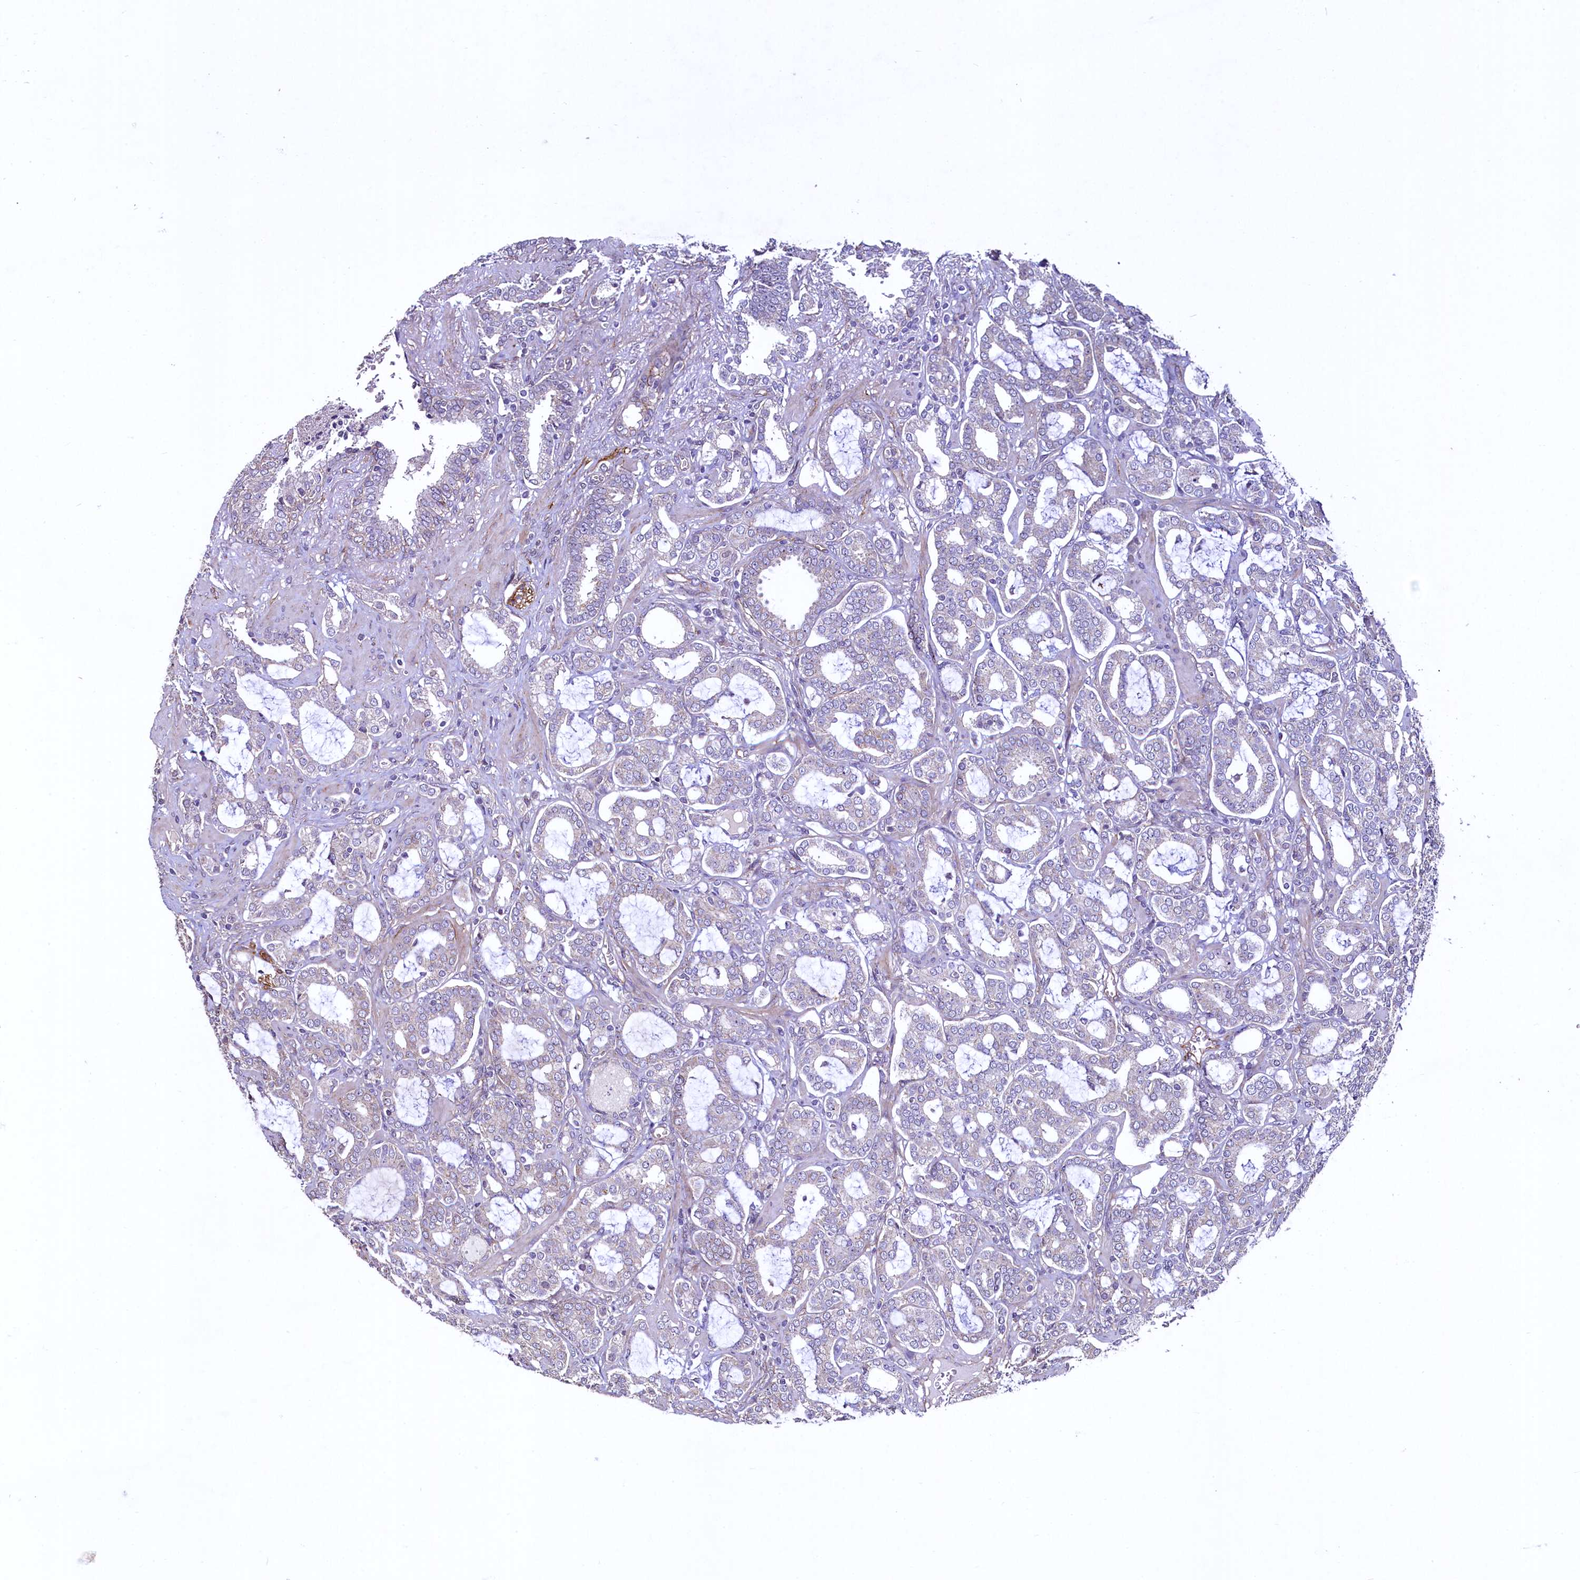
{"staining": {"intensity": "negative", "quantity": "none", "location": "none"}, "tissue": "prostate cancer", "cell_type": "Tumor cells", "image_type": "cancer", "snomed": [{"axis": "morphology", "description": "Adenocarcinoma, High grade"}, {"axis": "topography", "description": "Prostate and seminal vesicle, NOS"}], "caption": "Immunohistochemistry (IHC) of human high-grade adenocarcinoma (prostate) displays no expression in tumor cells. (DAB immunohistochemistry (IHC) visualized using brightfield microscopy, high magnification).", "gene": "PALM", "patient": {"sex": "male", "age": 67}}